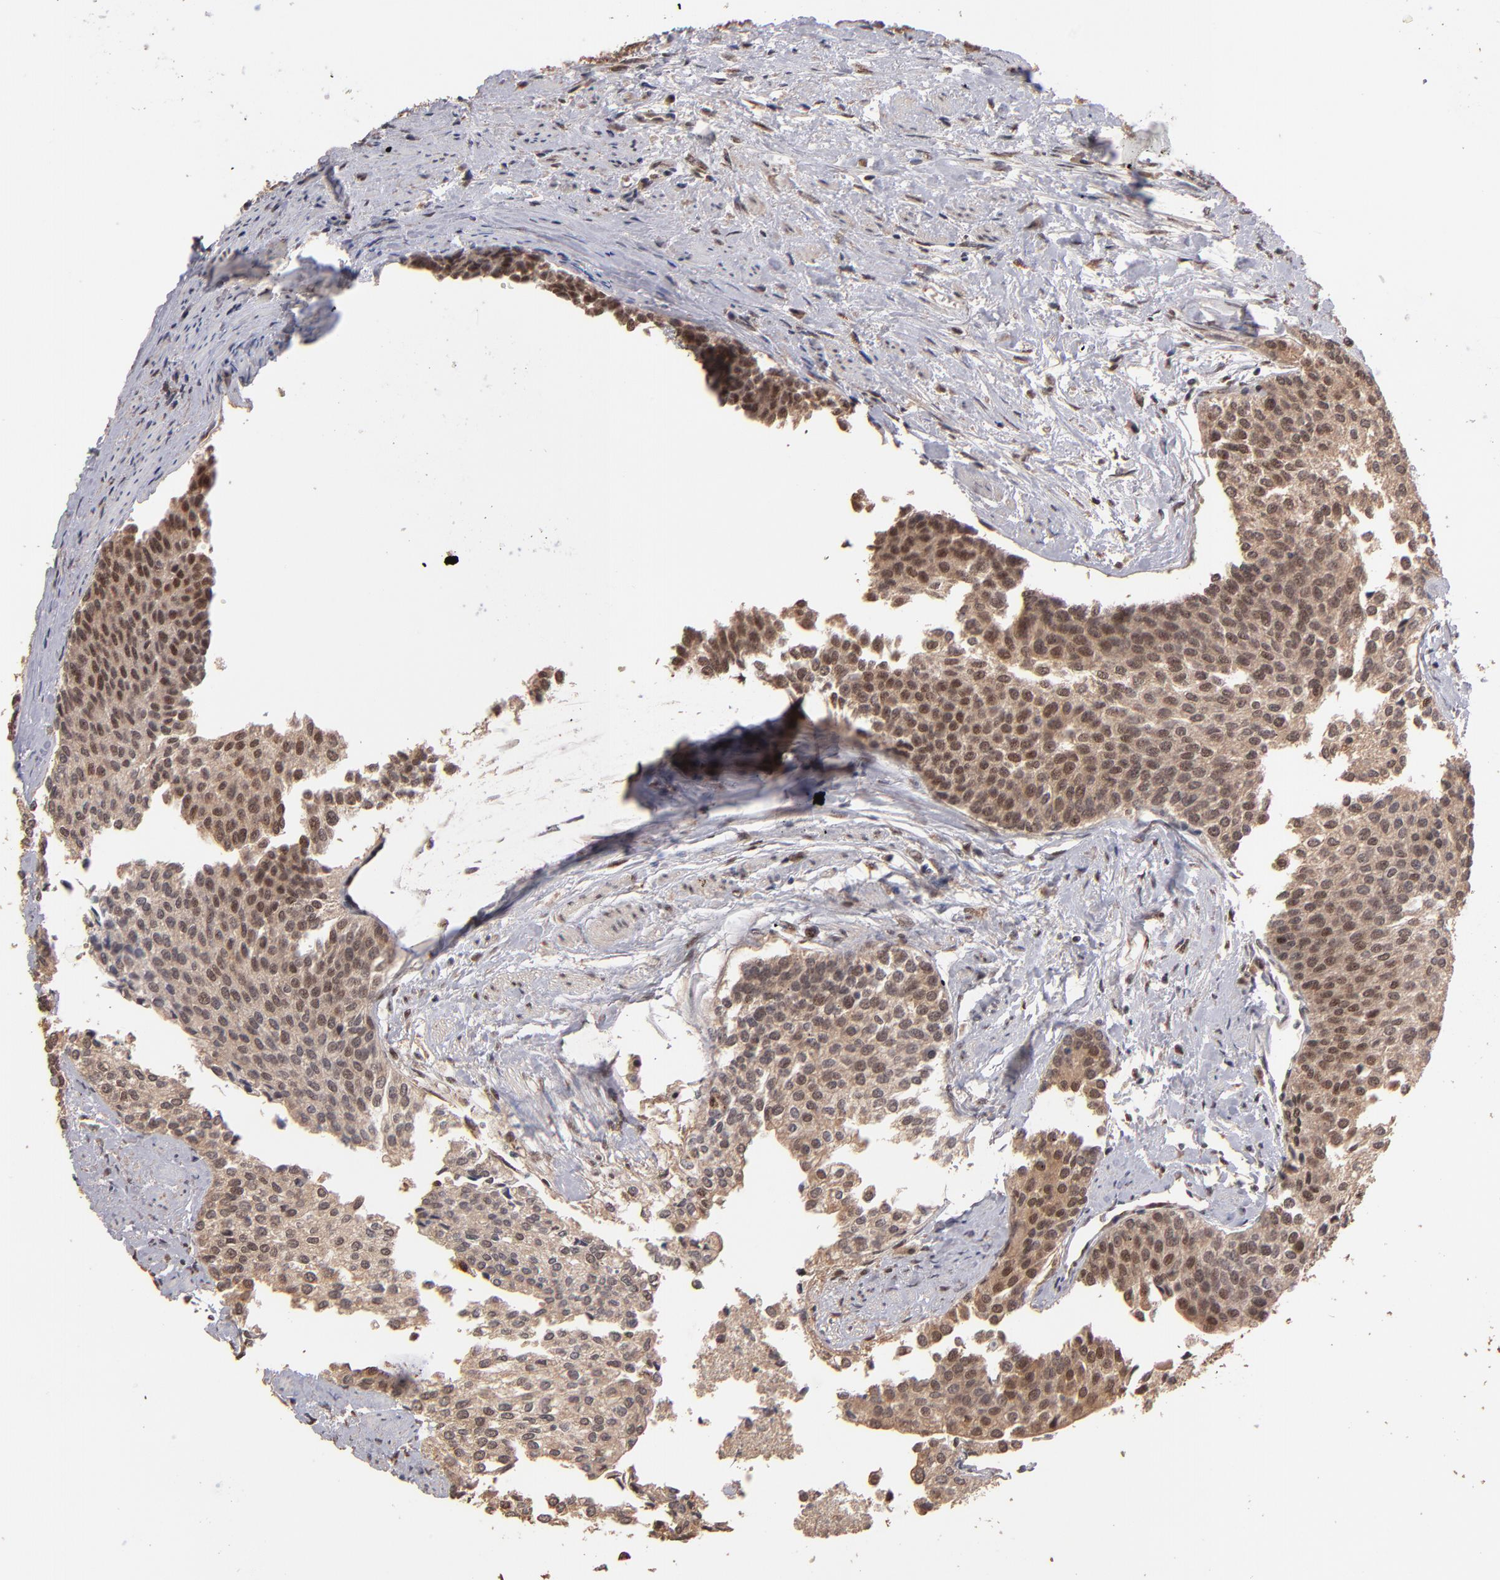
{"staining": {"intensity": "weak", "quantity": ">75%", "location": "cytoplasmic/membranous,nuclear"}, "tissue": "urothelial cancer", "cell_type": "Tumor cells", "image_type": "cancer", "snomed": [{"axis": "morphology", "description": "Urothelial carcinoma, Low grade"}, {"axis": "topography", "description": "Urinary bladder"}], "caption": "There is low levels of weak cytoplasmic/membranous and nuclear expression in tumor cells of low-grade urothelial carcinoma, as demonstrated by immunohistochemical staining (brown color).", "gene": "EAPP", "patient": {"sex": "female", "age": 73}}